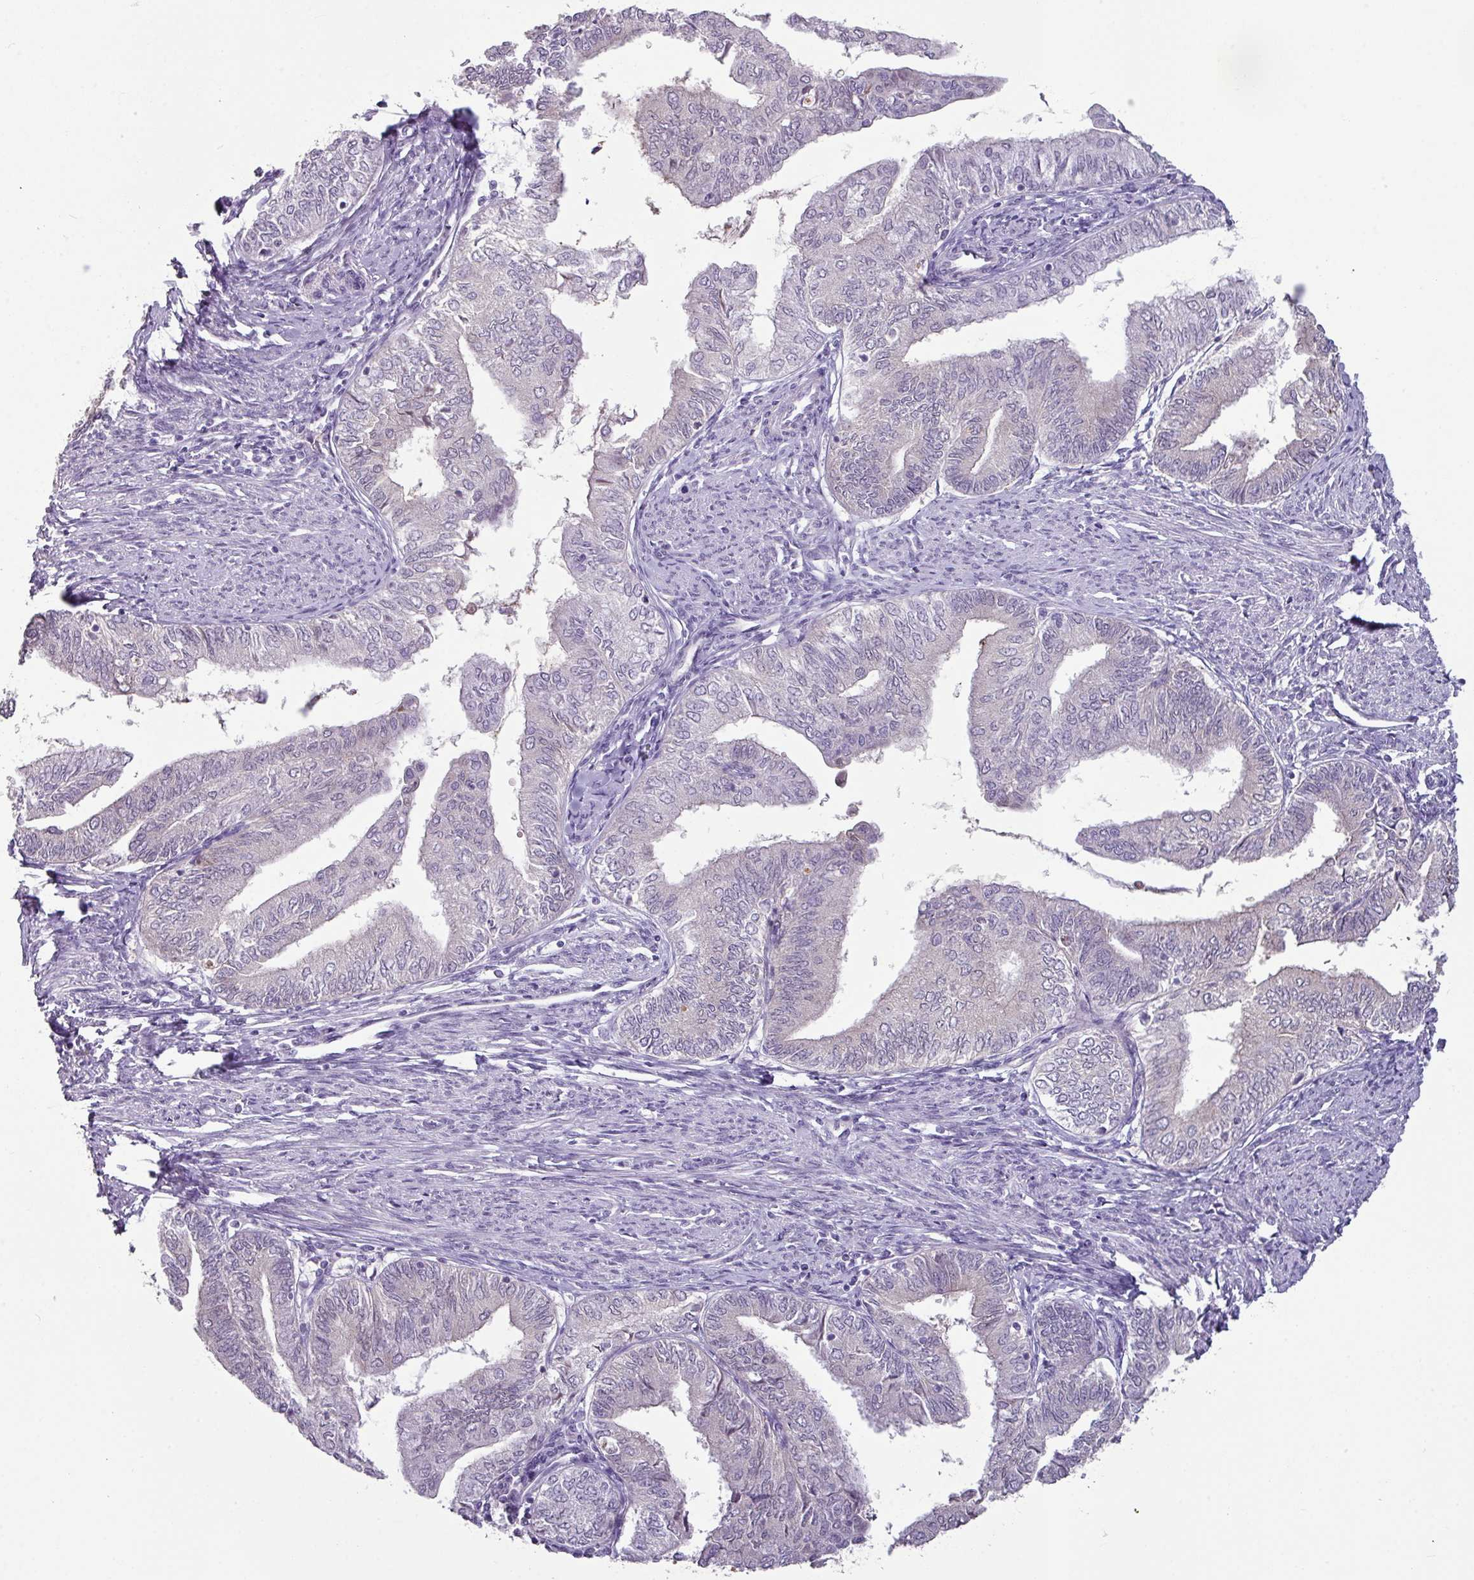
{"staining": {"intensity": "negative", "quantity": "none", "location": "none"}, "tissue": "endometrial cancer", "cell_type": "Tumor cells", "image_type": "cancer", "snomed": [{"axis": "morphology", "description": "Adenocarcinoma, NOS"}, {"axis": "topography", "description": "Endometrium"}], "caption": "Endometrial cancer (adenocarcinoma) was stained to show a protein in brown. There is no significant expression in tumor cells.", "gene": "TTLL12", "patient": {"sex": "female", "age": 66}}